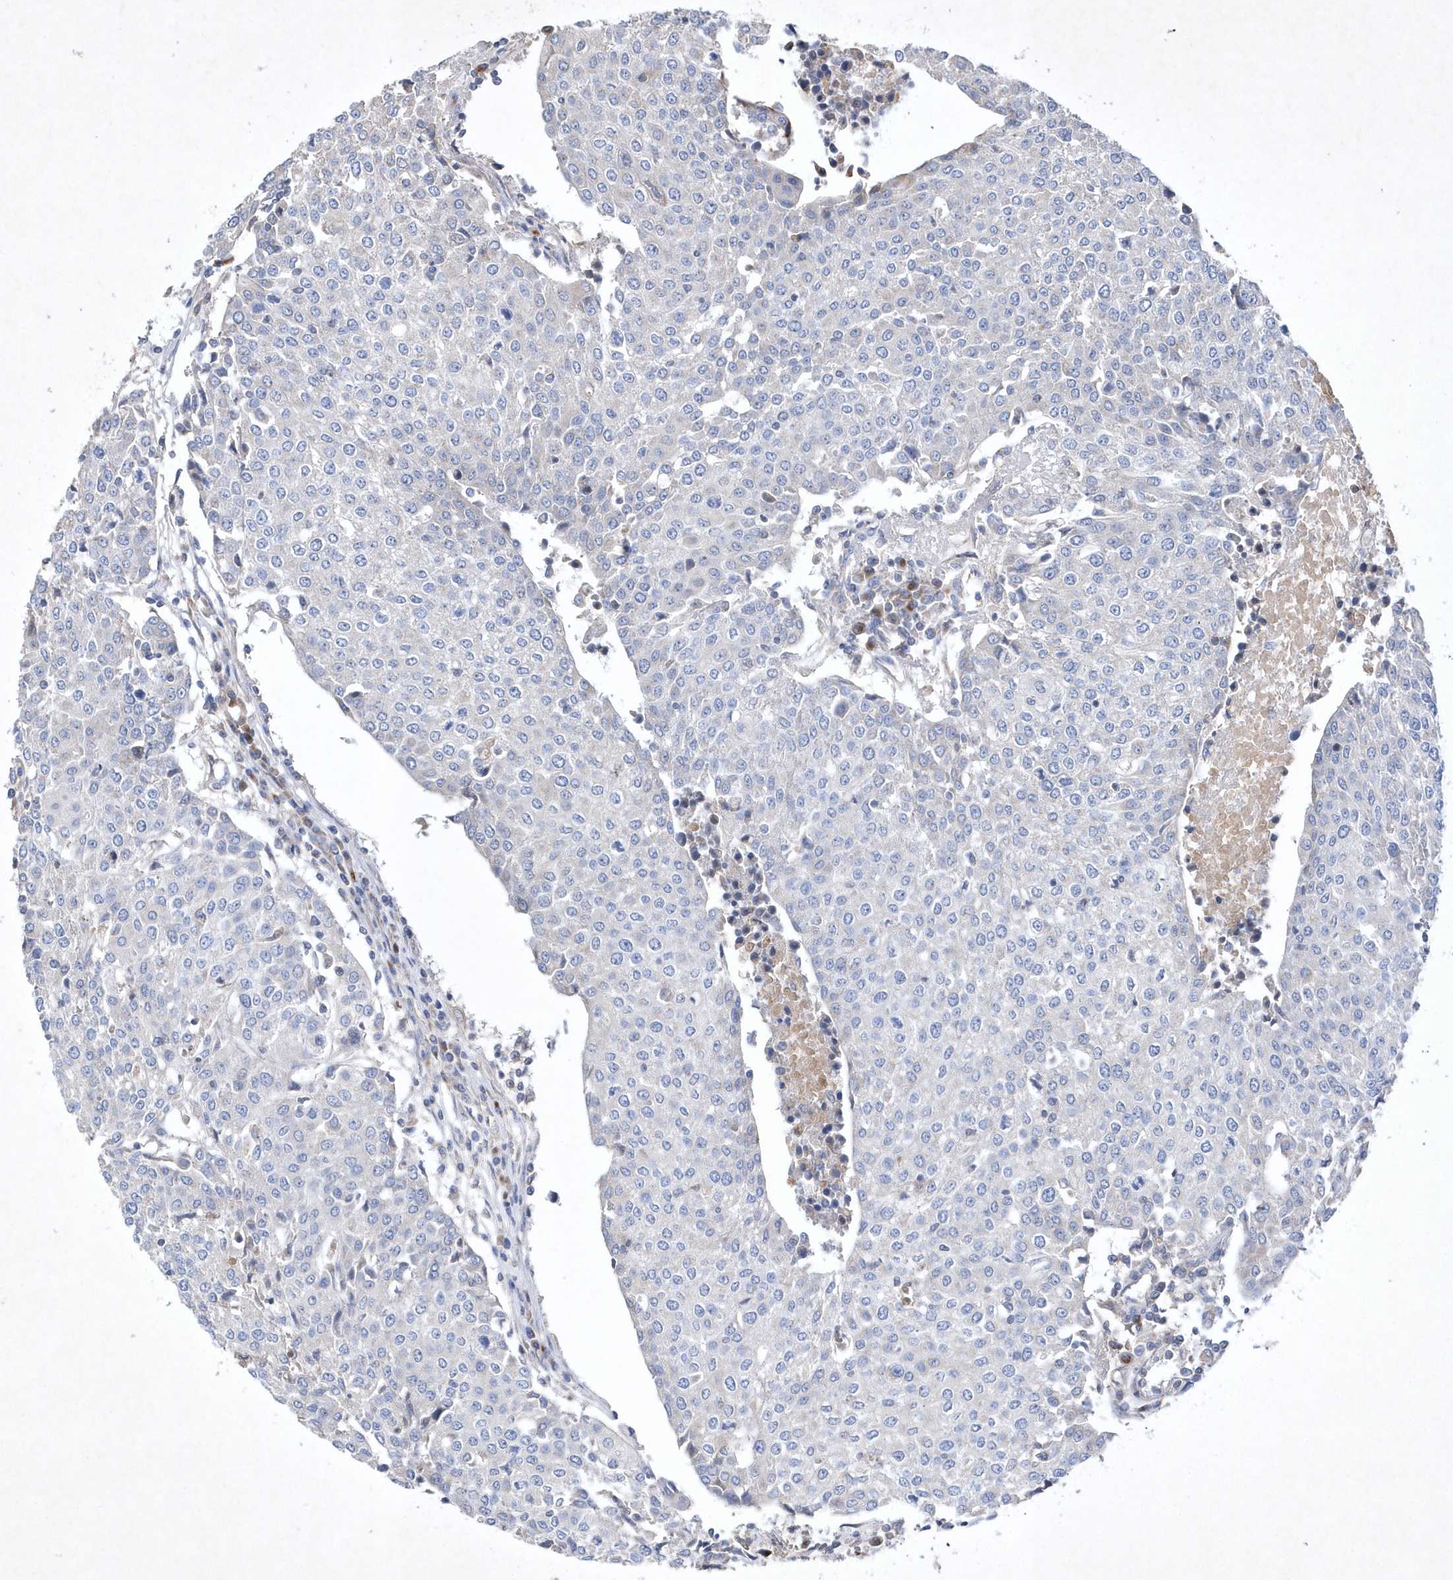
{"staining": {"intensity": "negative", "quantity": "none", "location": "none"}, "tissue": "urothelial cancer", "cell_type": "Tumor cells", "image_type": "cancer", "snomed": [{"axis": "morphology", "description": "Urothelial carcinoma, High grade"}, {"axis": "topography", "description": "Urinary bladder"}], "caption": "This is an IHC histopathology image of human urothelial cancer. There is no expression in tumor cells.", "gene": "METTL8", "patient": {"sex": "female", "age": 85}}